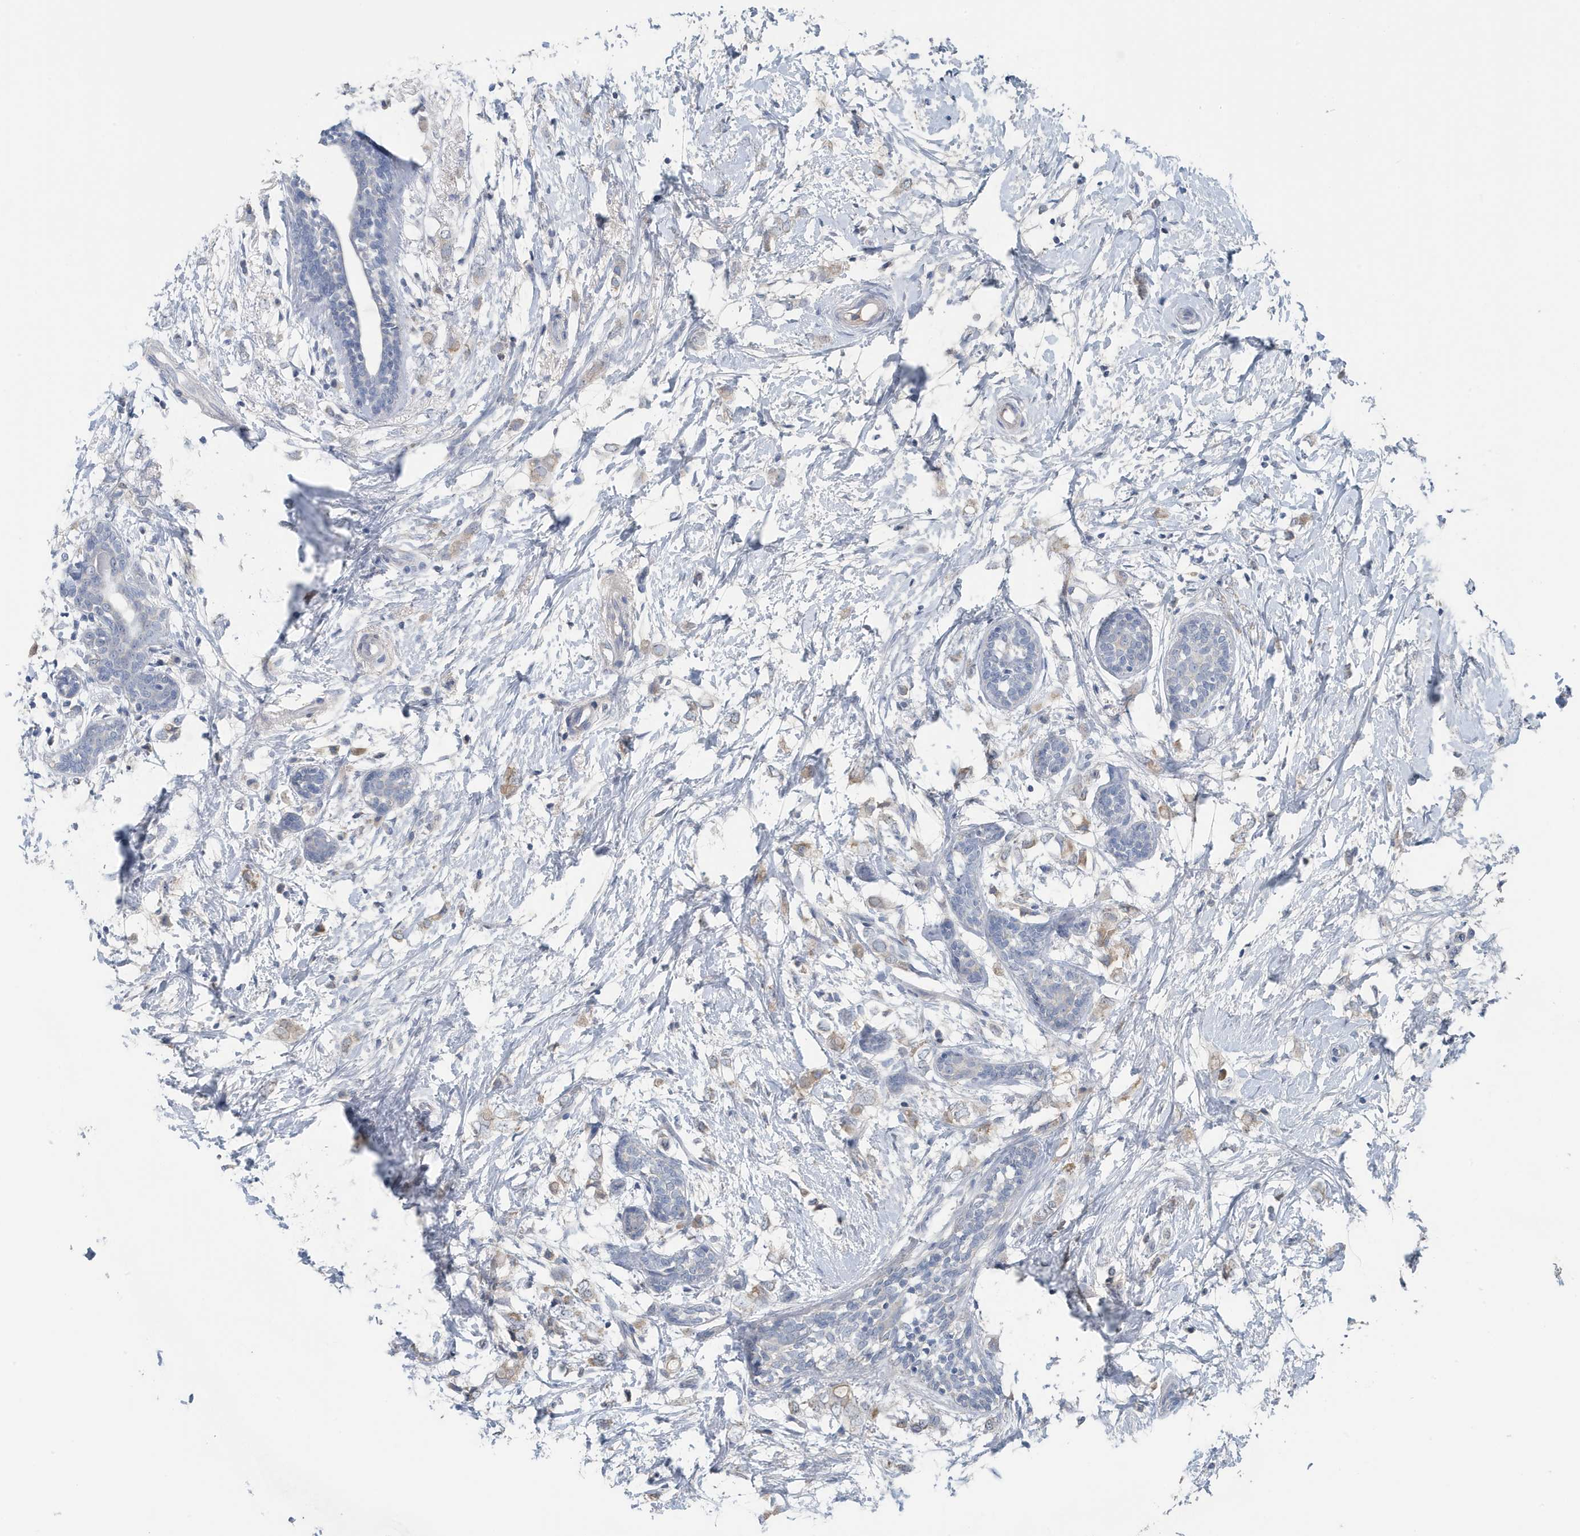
{"staining": {"intensity": "weak", "quantity": "<25%", "location": "cytoplasmic/membranous"}, "tissue": "breast cancer", "cell_type": "Tumor cells", "image_type": "cancer", "snomed": [{"axis": "morphology", "description": "Normal tissue, NOS"}, {"axis": "morphology", "description": "Lobular carcinoma"}, {"axis": "topography", "description": "Breast"}], "caption": "This is an IHC micrograph of breast cancer (lobular carcinoma). There is no positivity in tumor cells.", "gene": "UGT2B4", "patient": {"sex": "female", "age": 47}}